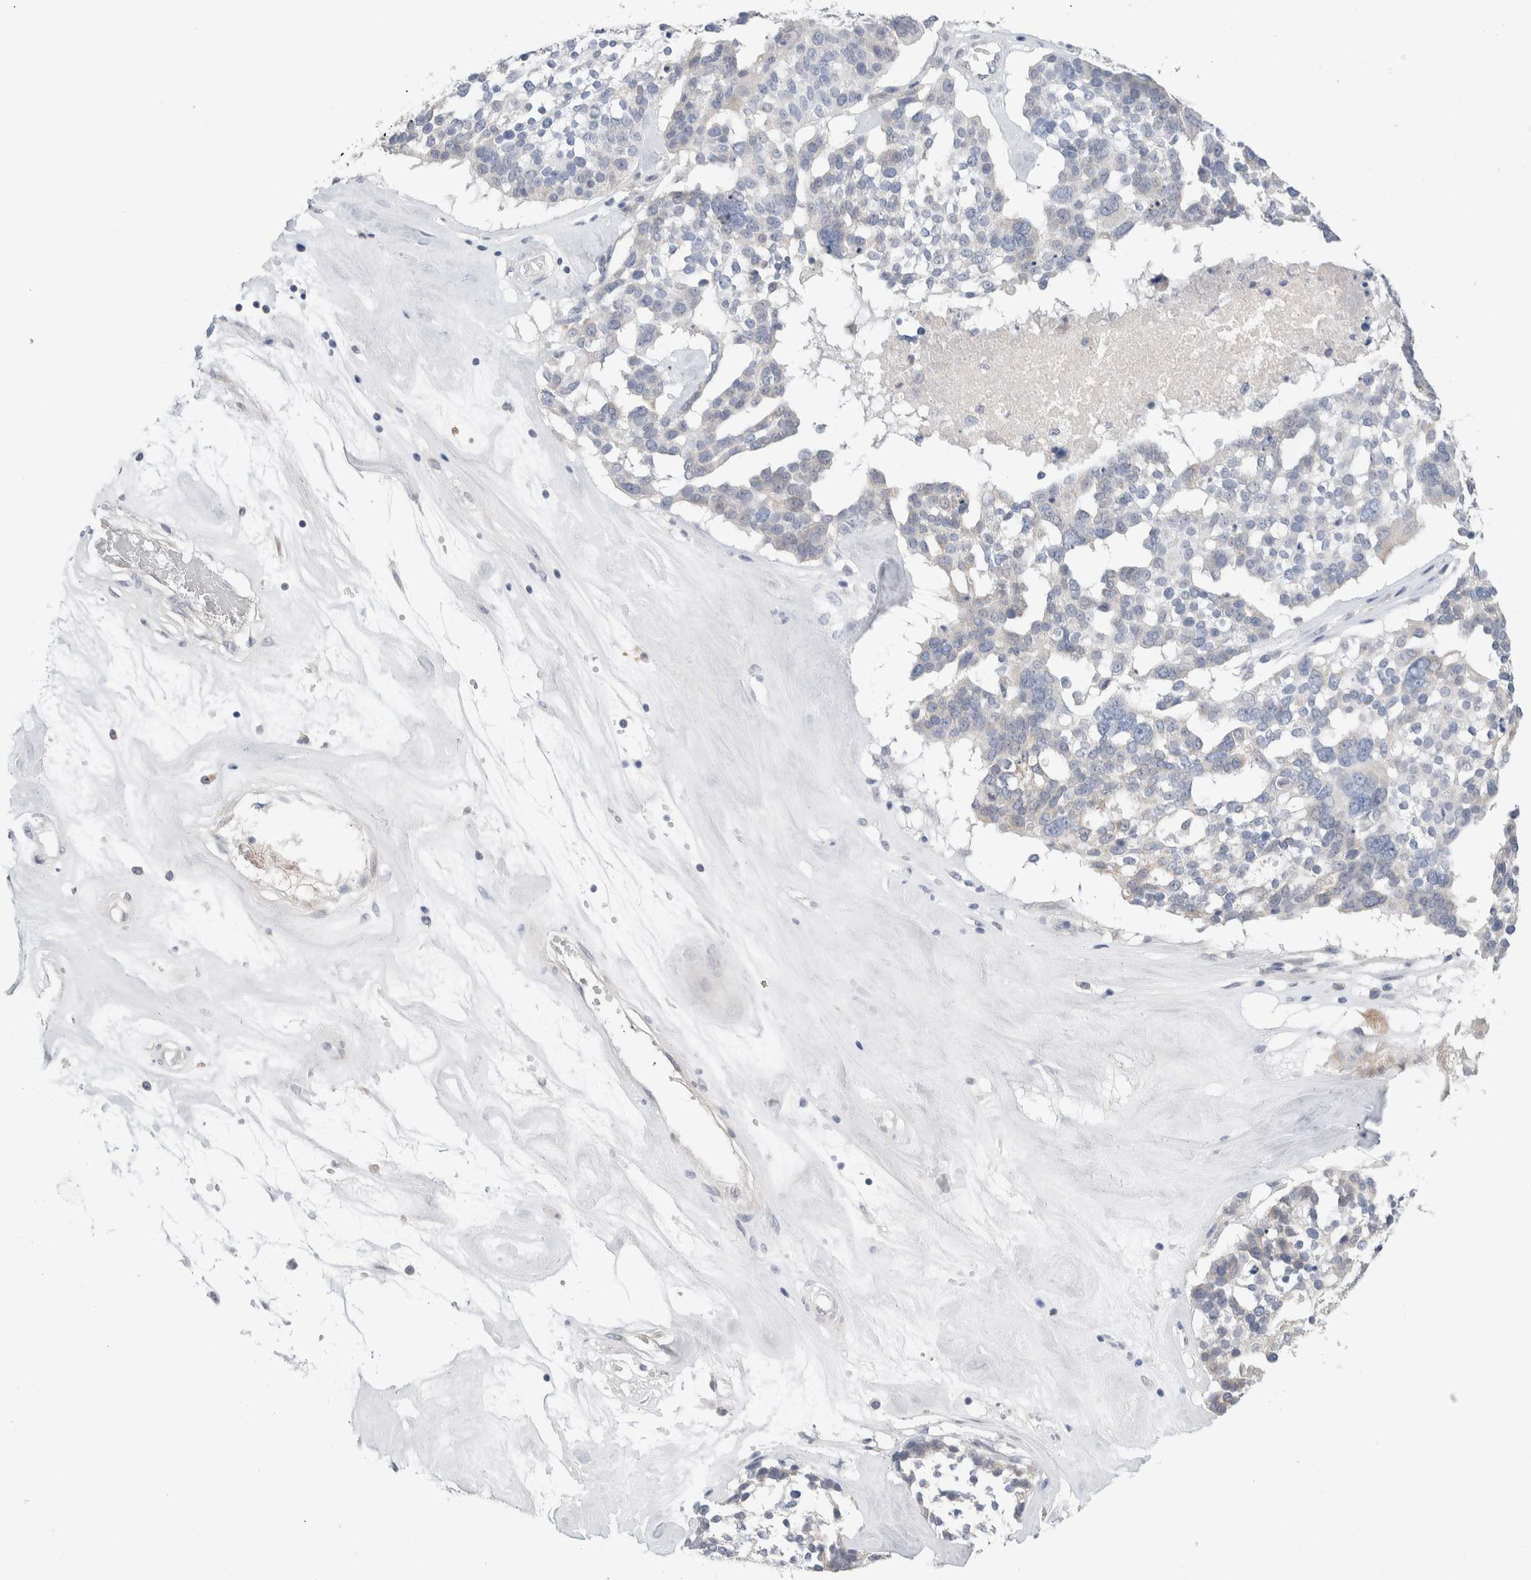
{"staining": {"intensity": "negative", "quantity": "none", "location": "none"}, "tissue": "ovarian cancer", "cell_type": "Tumor cells", "image_type": "cancer", "snomed": [{"axis": "morphology", "description": "Cystadenocarcinoma, serous, NOS"}, {"axis": "topography", "description": "Ovary"}], "caption": "Immunohistochemistry of ovarian cancer (serous cystadenocarcinoma) demonstrates no positivity in tumor cells.", "gene": "RUSF1", "patient": {"sex": "female", "age": 59}}